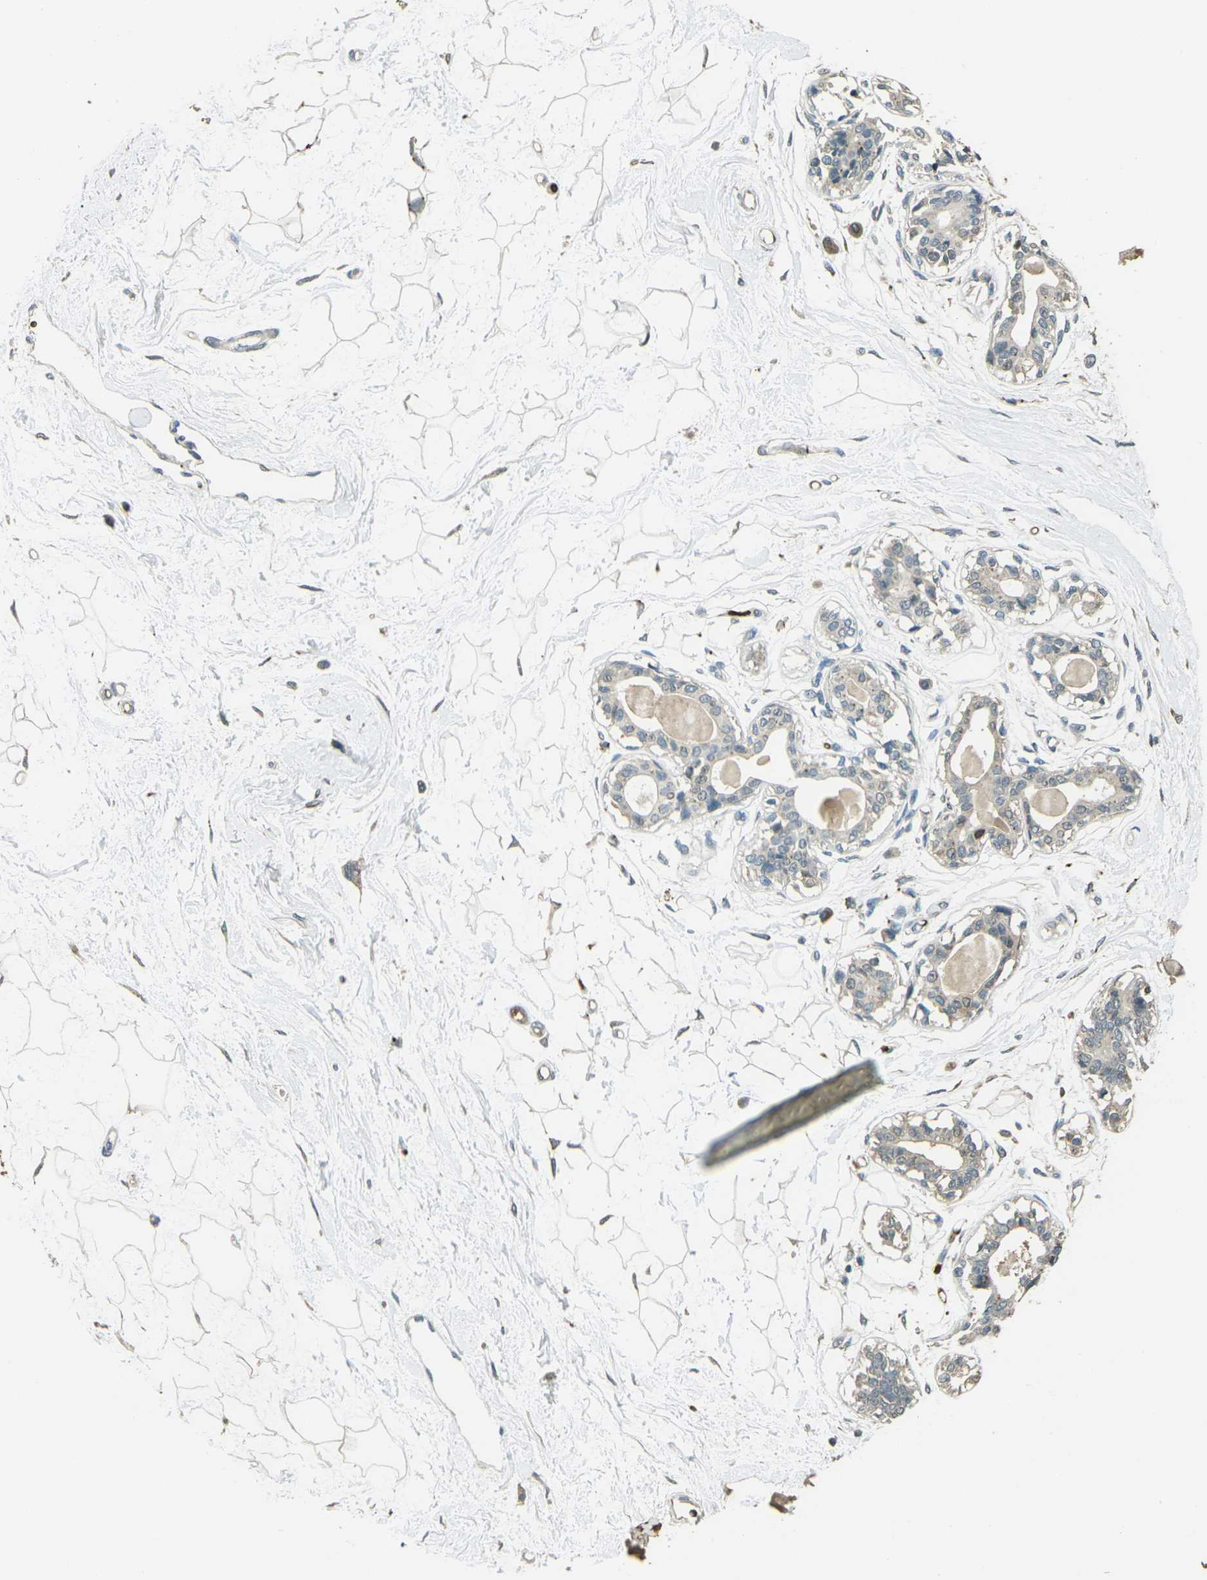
{"staining": {"intensity": "moderate", "quantity": "25%-75%", "location": "cytoplasmic/membranous"}, "tissue": "breast", "cell_type": "Adipocytes", "image_type": "normal", "snomed": [{"axis": "morphology", "description": "Normal tissue, NOS"}, {"axis": "topography", "description": "Breast"}], "caption": "An image of human breast stained for a protein exhibits moderate cytoplasmic/membranous brown staining in adipocytes.", "gene": "TOR1A", "patient": {"sex": "female", "age": 45}}